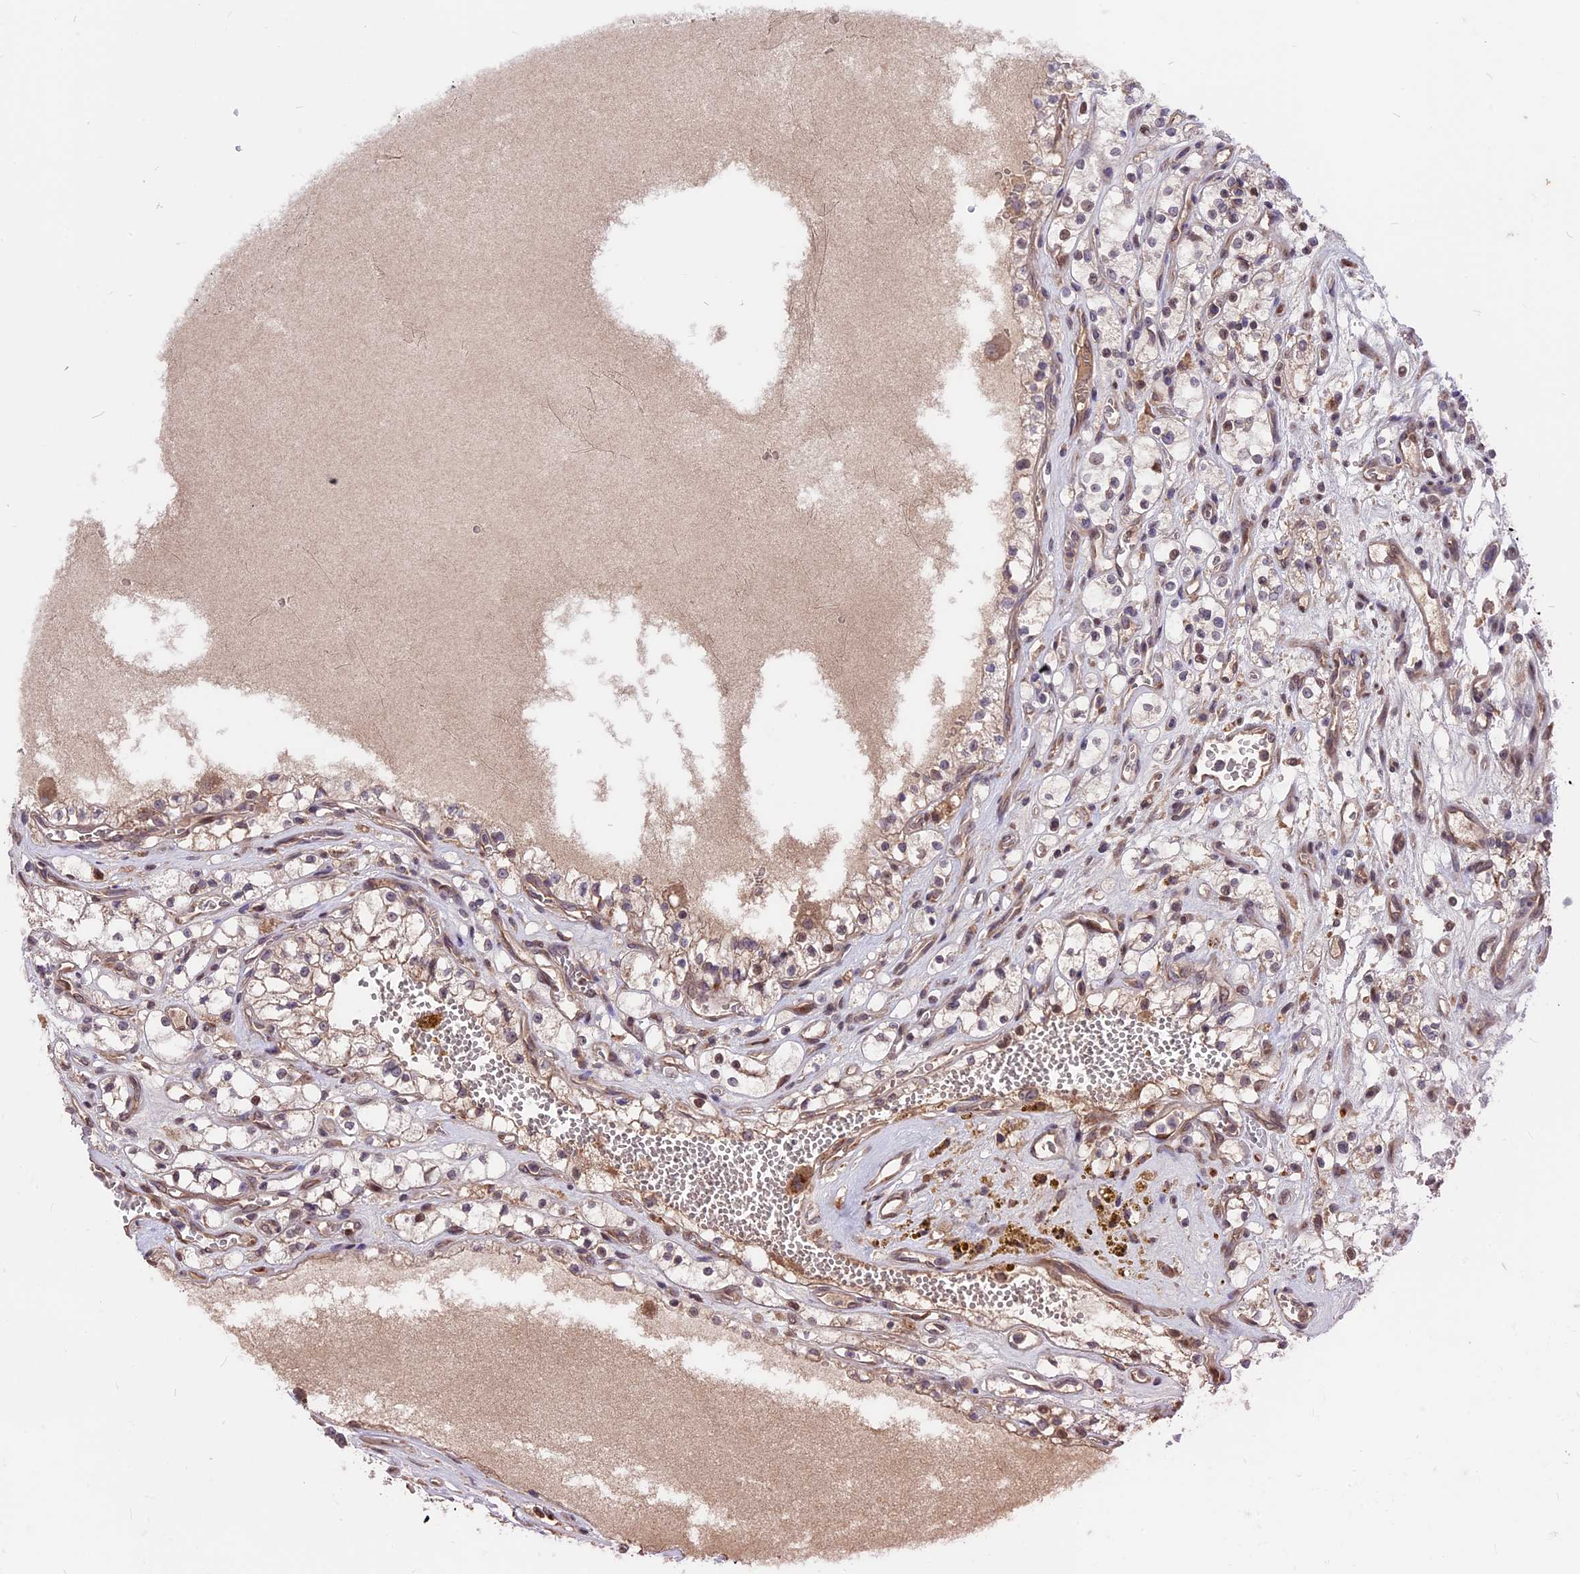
{"staining": {"intensity": "weak", "quantity": "<25%", "location": "cytoplasmic/membranous,nuclear"}, "tissue": "renal cancer", "cell_type": "Tumor cells", "image_type": "cancer", "snomed": [{"axis": "morphology", "description": "Adenocarcinoma, NOS"}, {"axis": "topography", "description": "Kidney"}], "caption": "Immunohistochemistry (IHC) image of neoplastic tissue: renal adenocarcinoma stained with DAB (3,3'-diaminobenzidine) displays no significant protein staining in tumor cells. (DAB (3,3'-diaminobenzidine) immunohistochemistry (IHC) with hematoxylin counter stain).", "gene": "ZNF598", "patient": {"sex": "female", "age": 69}}